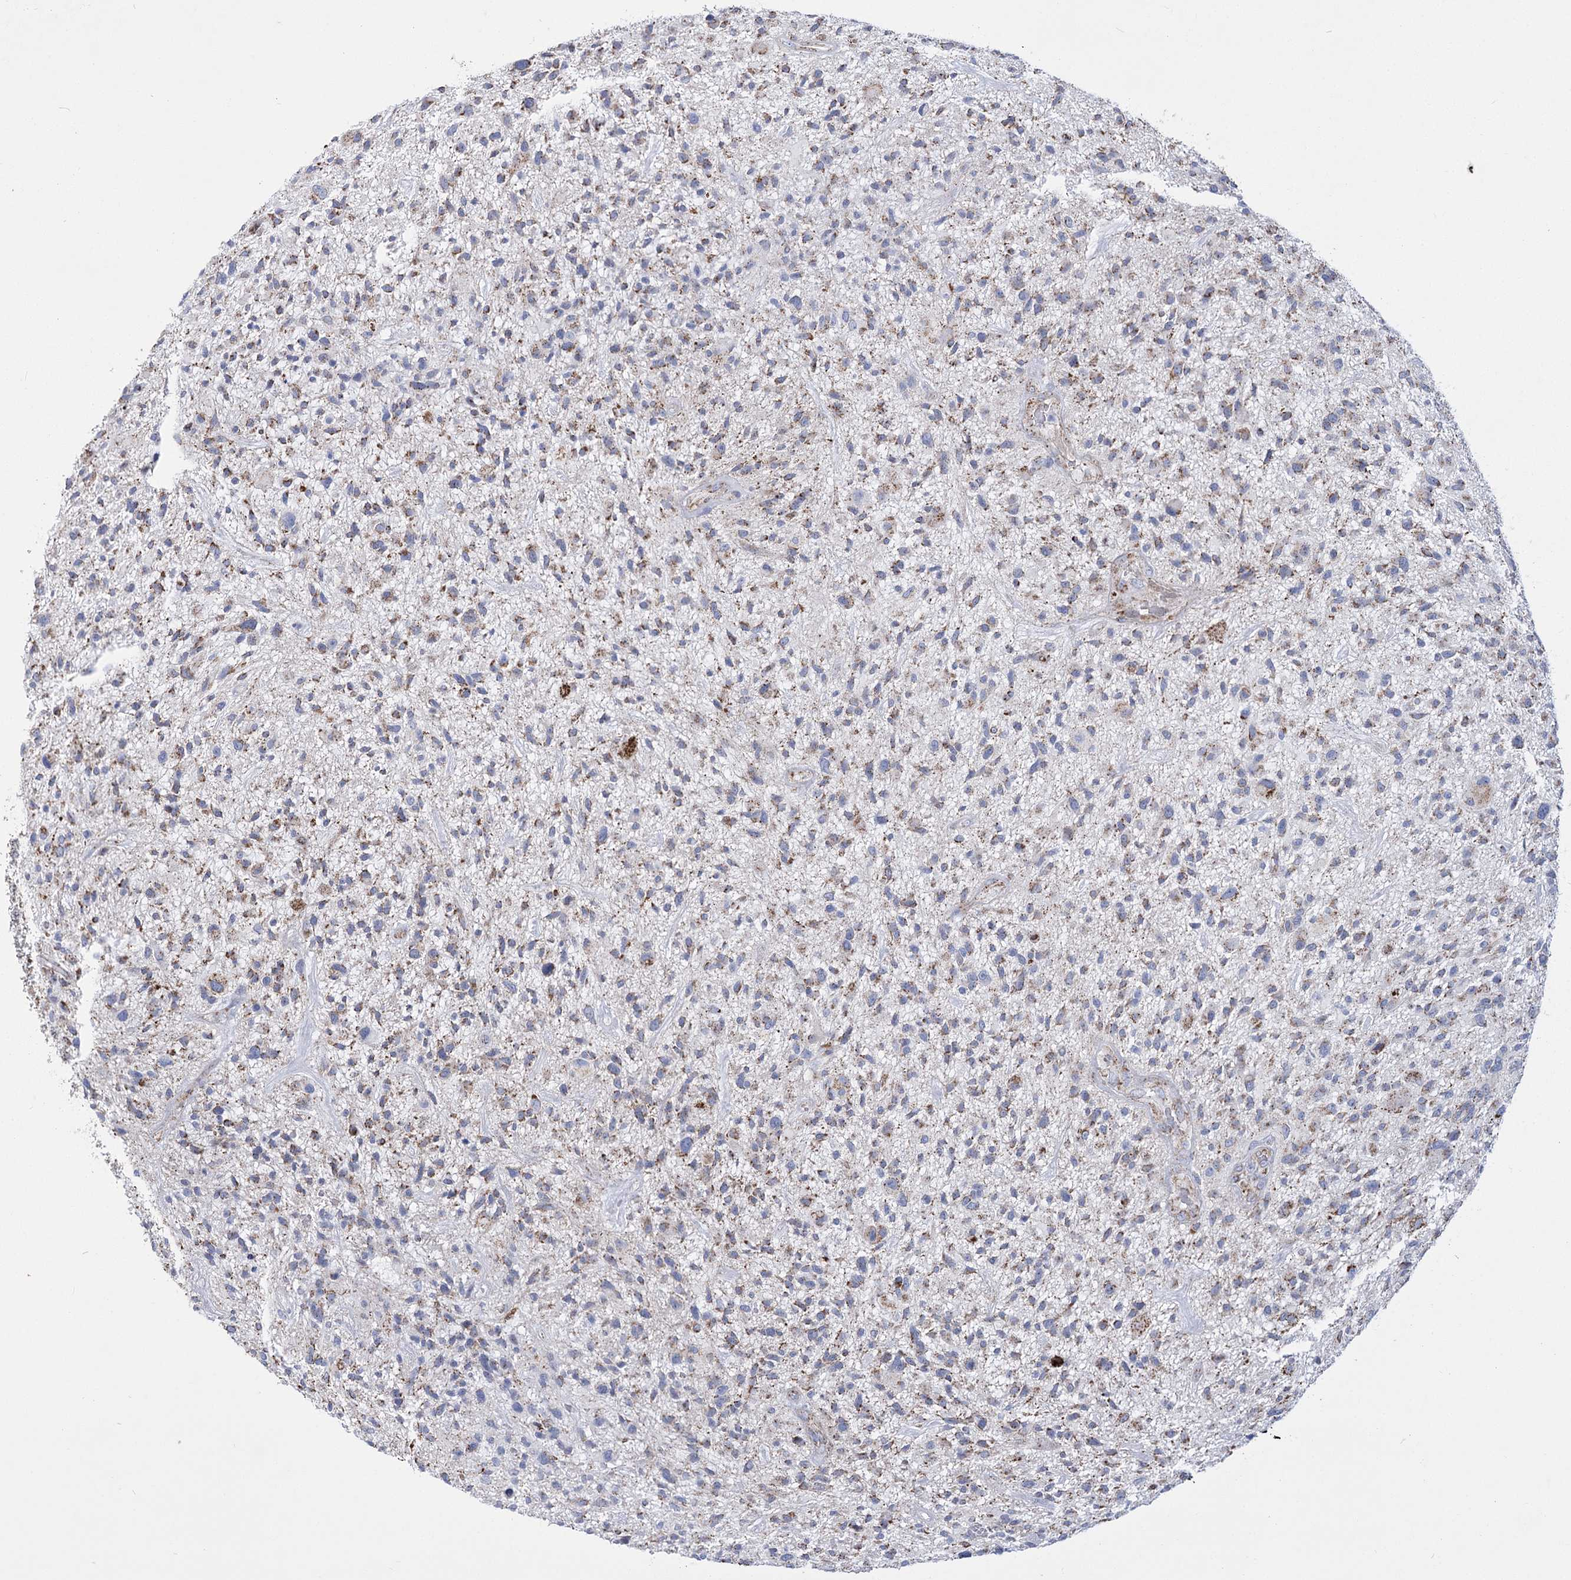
{"staining": {"intensity": "moderate", "quantity": "25%-75%", "location": "cytoplasmic/membranous"}, "tissue": "glioma", "cell_type": "Tumor cells", "image_type": "cancer", "snomed": [{"axis": "morphology", "description": "Glioma, malignant, High grade"}, {"axis": "topography", "description": "Brain"}], "caption": "Protein staining displays moderate cytoplasmic/membranous expression in about 25%-75% of tumor cells in malignant glioma (high-grade).", "gene": "PDHB", "patient": {"sex": "male", "age": 47}}